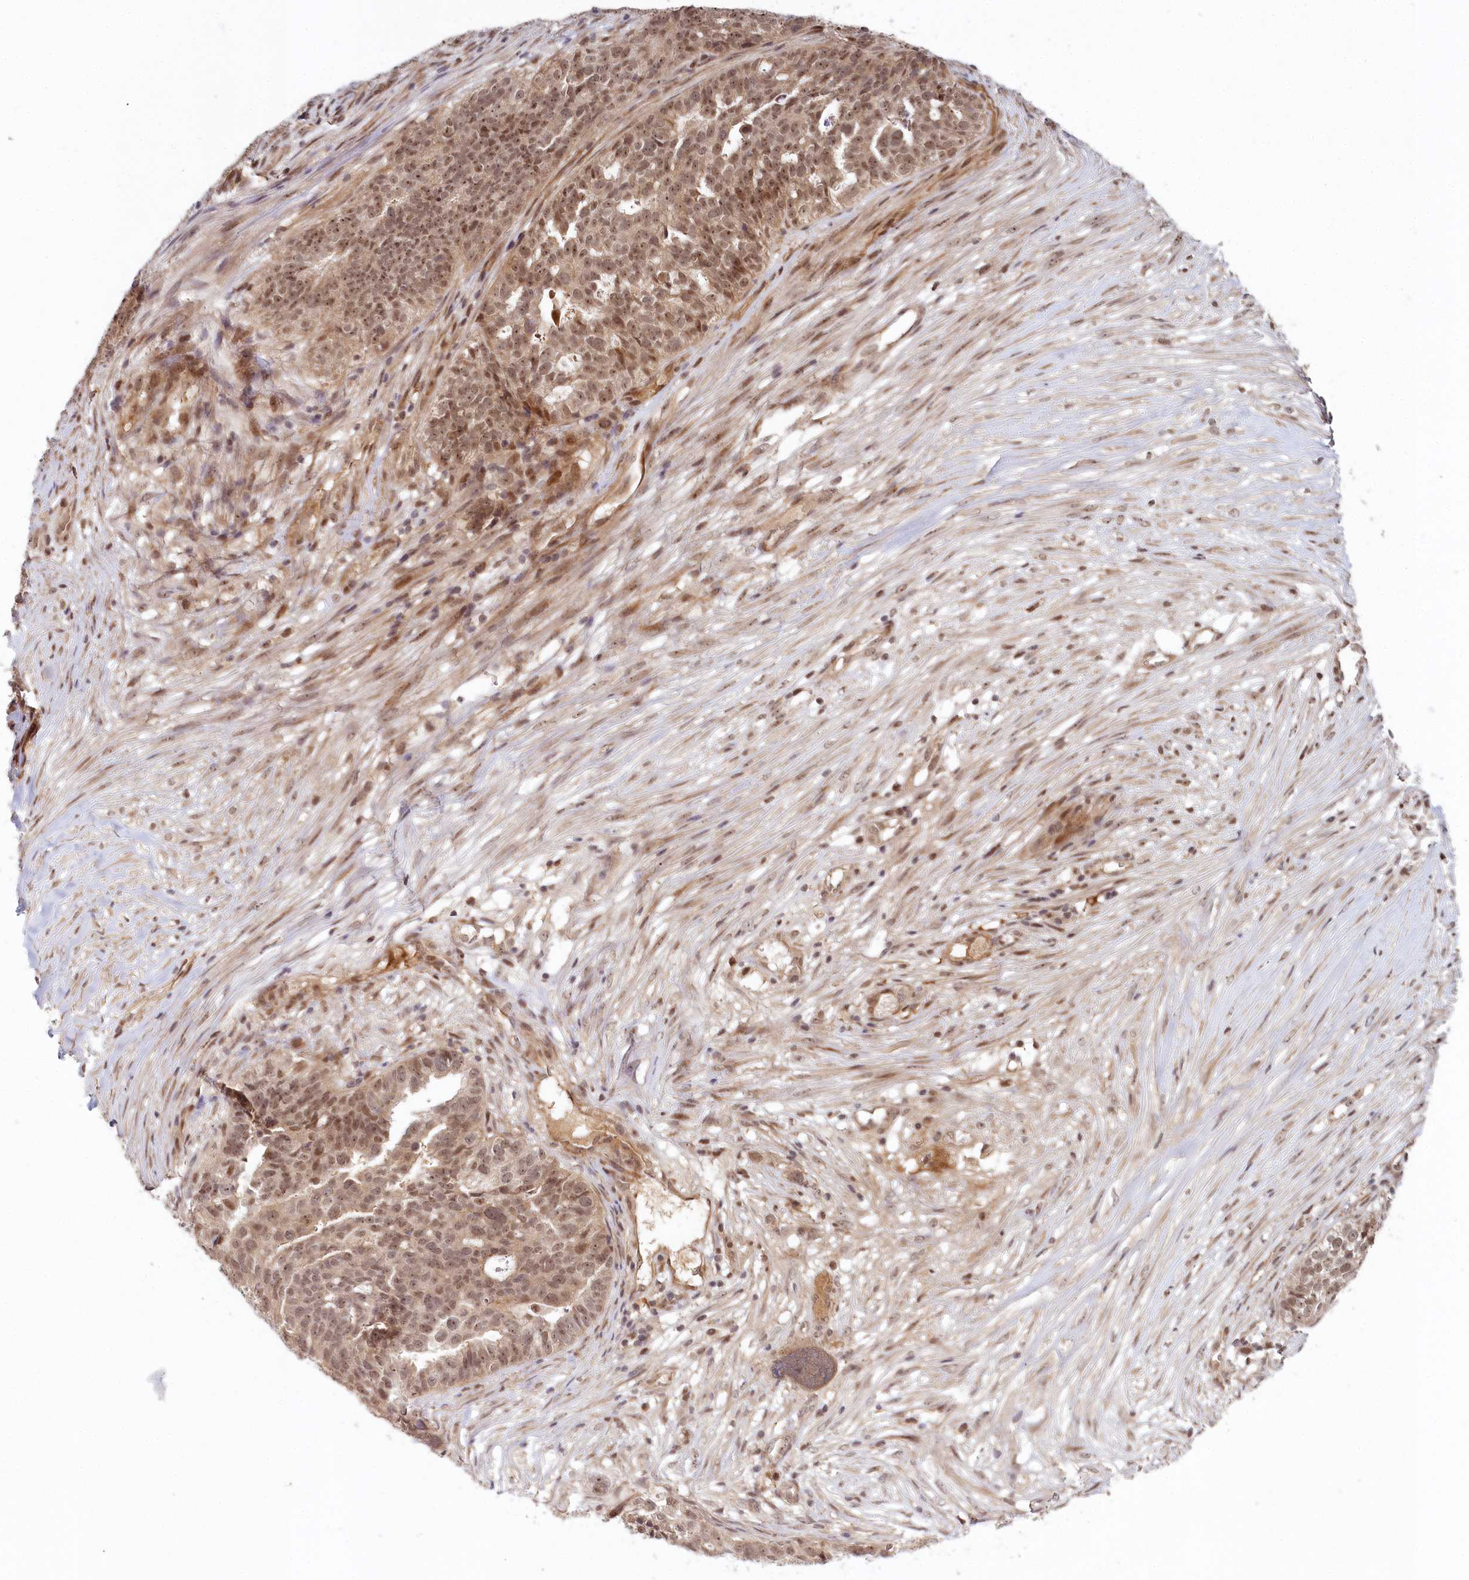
{"staining": {"intensity": "moderate", "quantity": ">75%", "location": "nuclear"}, "tissue": "ovarian cancer", "cell_type": "Tumor cells", "image_type": "cancer", "snomed": [{"axis": "morphology", "description": "Cystadenocarcinoma, serous, NOS"}, {"axis": "topography", "description": "Ovary"}], "caption": "DAB immunohistochemical staining of human ovarian cancer reveals moderate nuclear protein expression in about >75% of tumor cells. Nuclei are stained in blue.", "gene": "WAPL", "patient": {"sex": "female", "age": 59}}